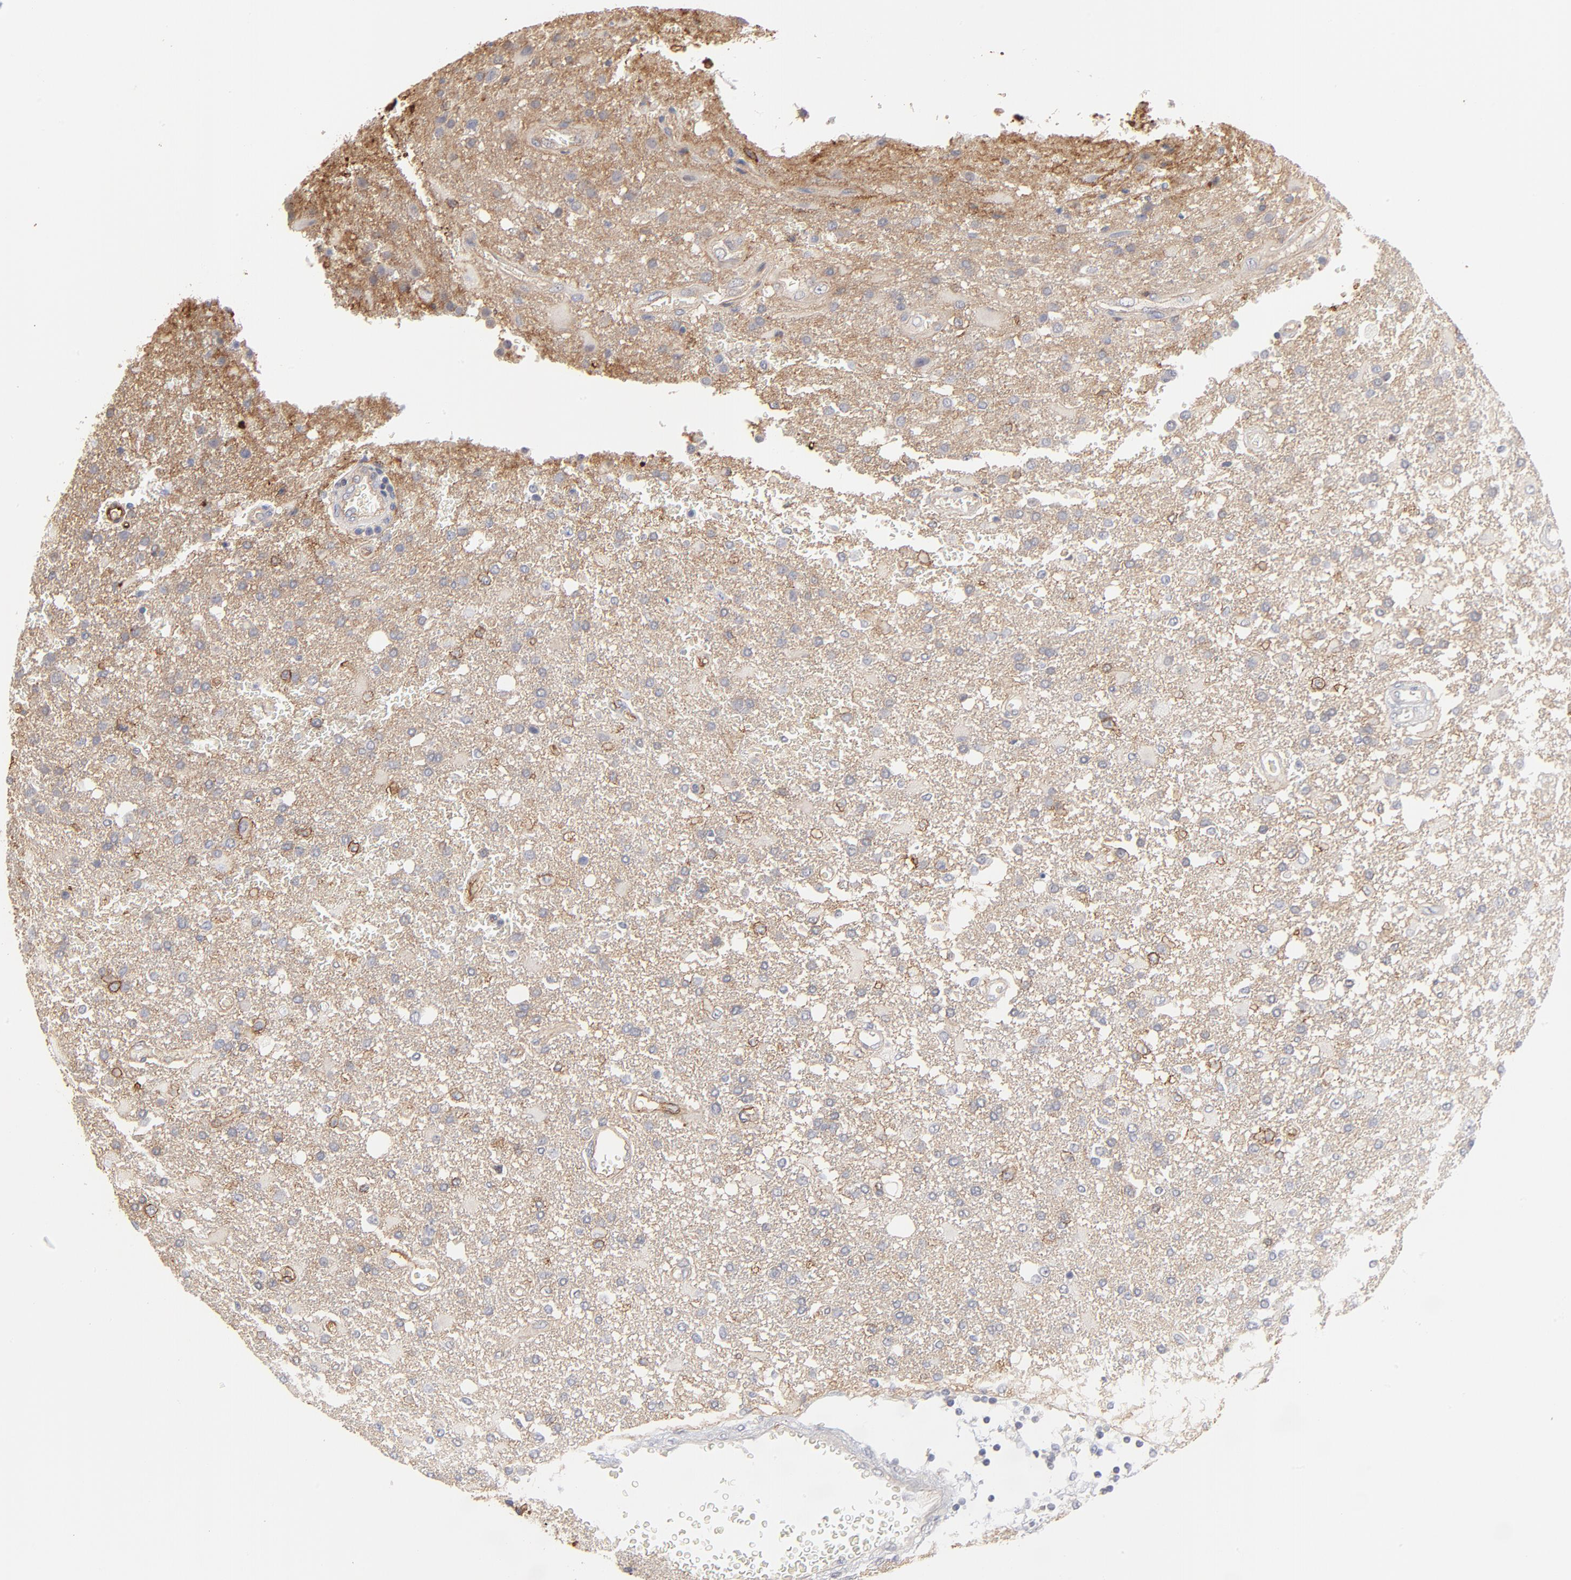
{"staining": {"intensity": "moderate", "quantity": "<25%", "location": "cytoplasmic/membranous"}, "tissue": "glioma", "cell_type": "Tumor cells", "image_type": "cancer", "snomed": [{"axis": "morphology", "description": "Glioma, malignant, High grade"}, {"axis": "topography", "description": "Cerebral cortex"}], "caption": "Malignant glioma (high-grade) tissue shows moderate cytoplasmic/membranous expression in approximately <25% of tumor cells, visualized by immunohistochemistry.", "gene": "SLC16A1", "patient": {"sex": "male", "age": 79}}